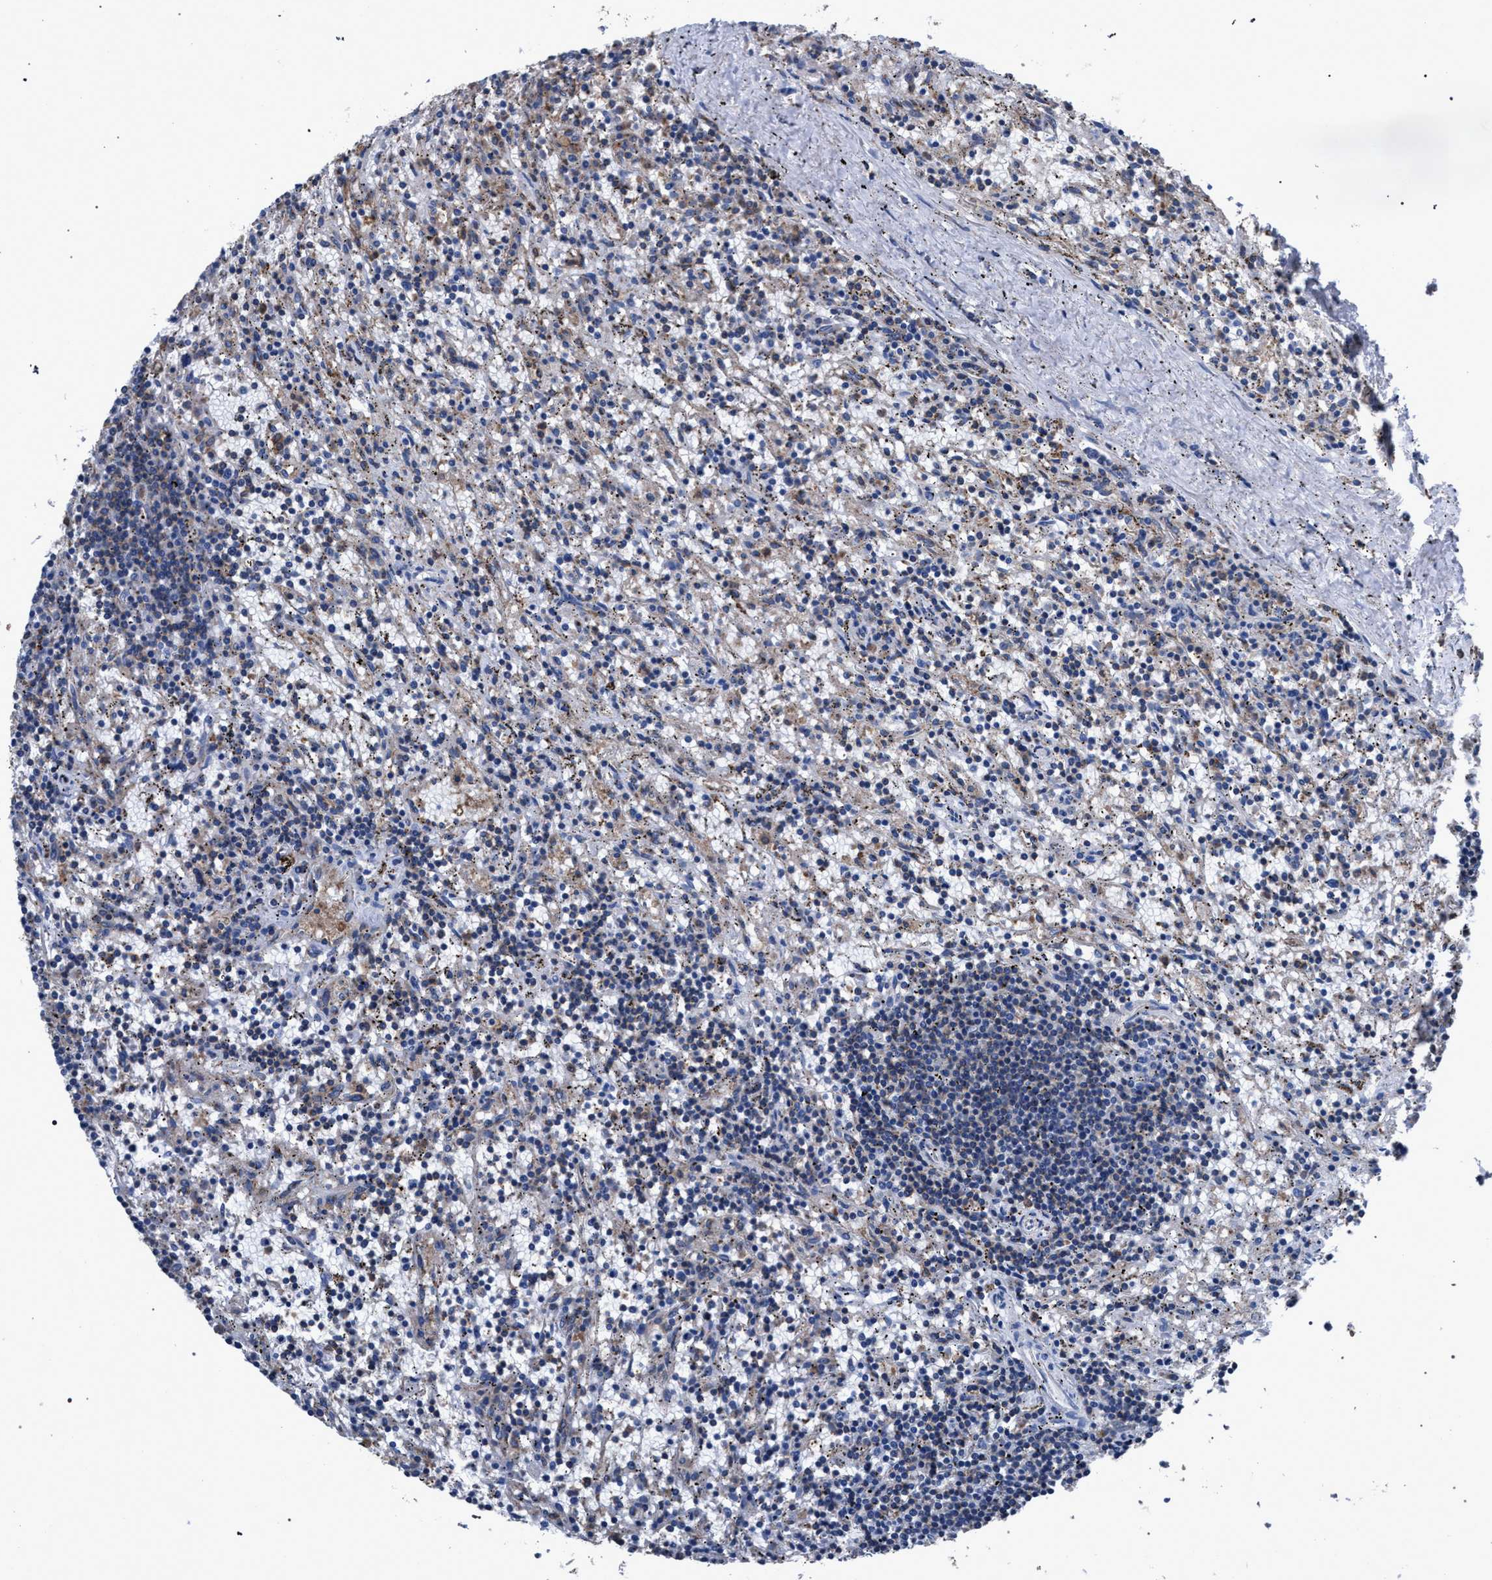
{"staining": {"intensity": "weak", "quantity": "<25%", "location": "cytoplasmic/membranous"}, "tissue": "lymphoma", "cell_type": "Tumor cells", "image_type": "cancer", "snomed": [{"axis": "morphology", "description": "Malignant lymphoma, non-Hodgkin's type, Low grade"}, {"axis": "topography", "description": "Spleen"}], "caption": "This micrograph is of low-grade malignant lymphoma, non-Hodgkin's type stained with immunohistochemistry (IHC) to label a protein in brown with the nuclei are counter-stained blue. There is no positivity in tumor cells.", "gene": "ATP6V0A1", "patient": {"sex": "male", "age": 76}}